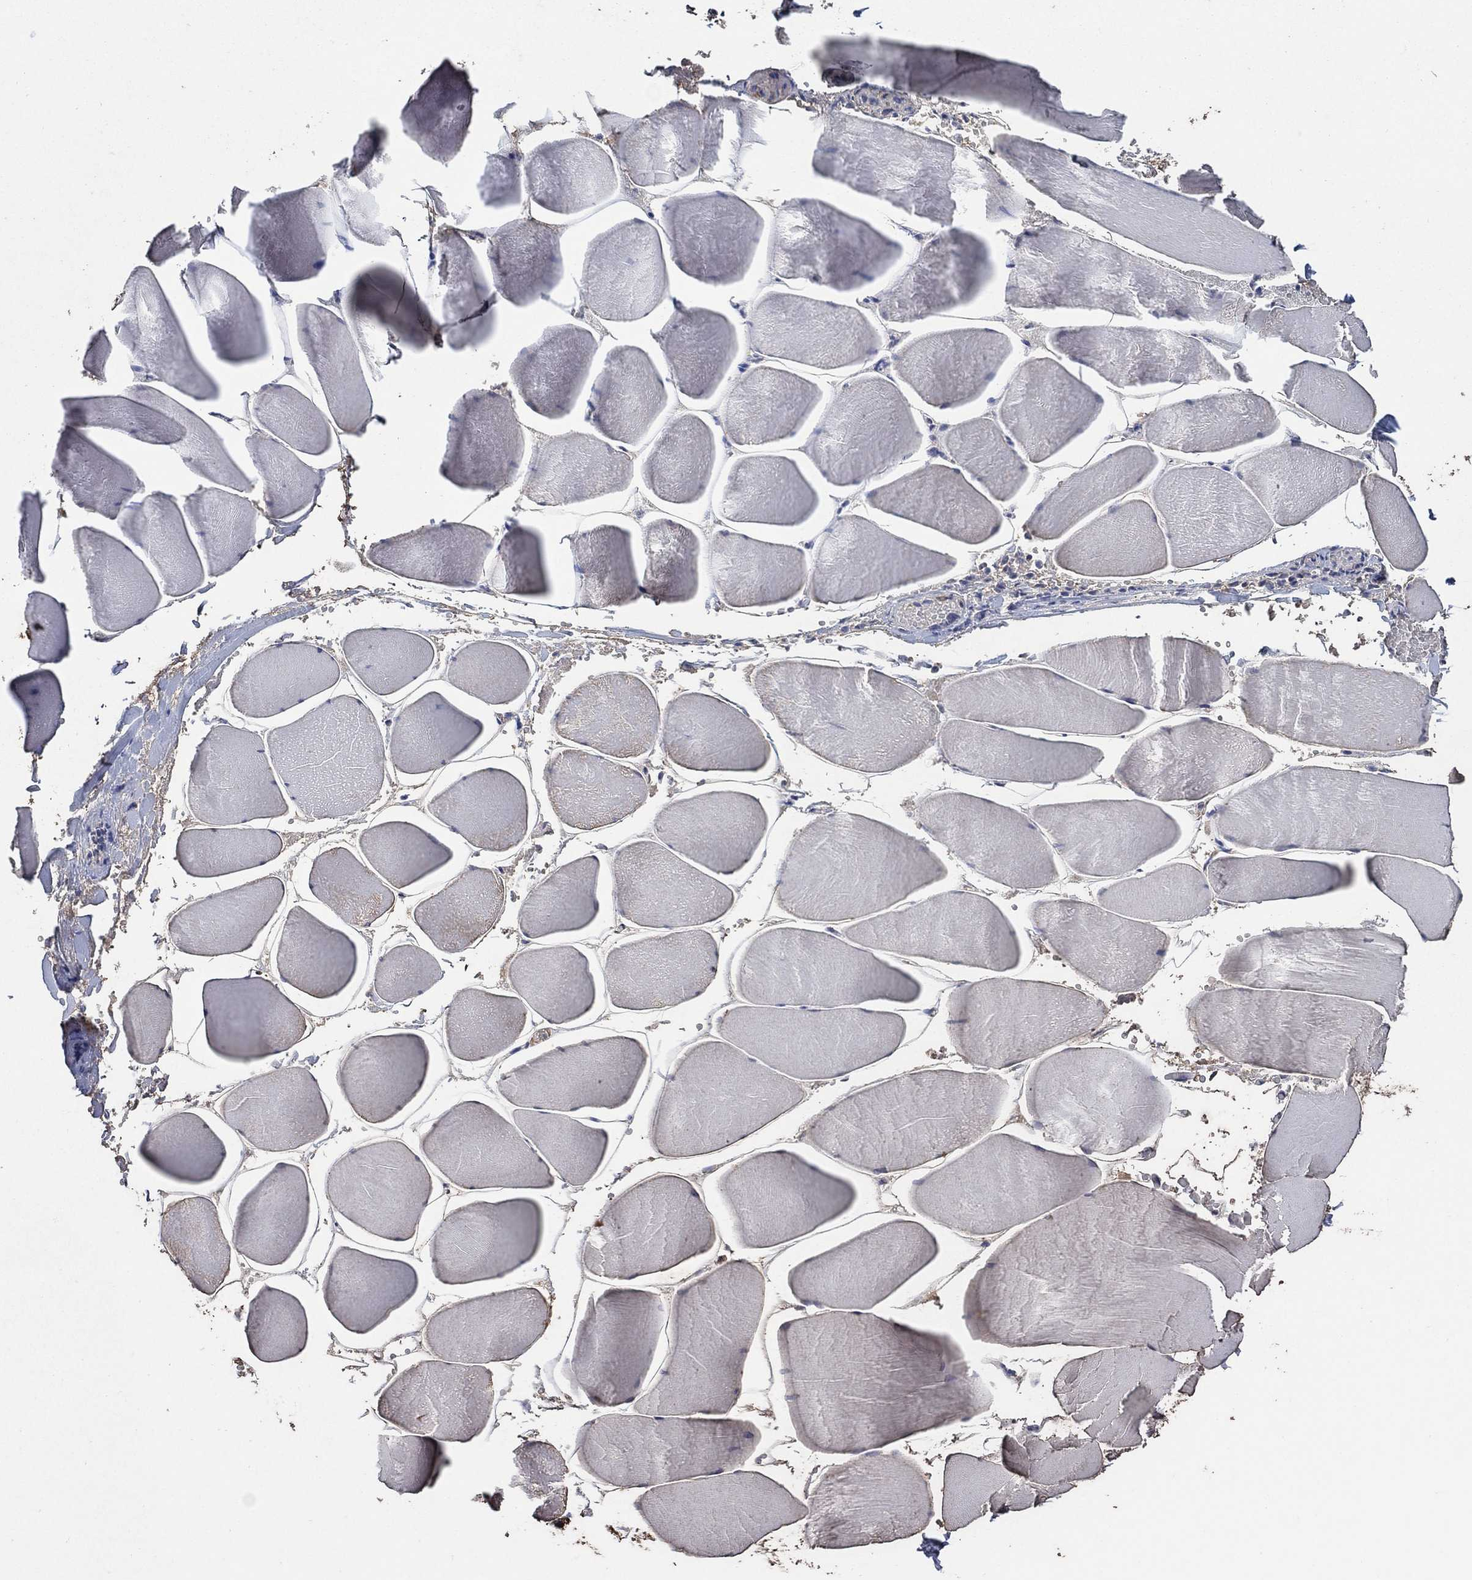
{"staining": {"intensity": "weak", "quantity": "25%-75%", "location": "cytoplasmic/membranous"}, "tissue": "skeletal muscle", "cell_type": "Myocytes", "image_type": "normal", "snomed": [{"axis": "morphology", "description": "Normal tissue, NOS"}, {"axis": "morphology", "description": "Malignant melanoma, Metastatic site"}, {"axis": "topography", "description": "Skeletal muscle"}], "caption": "A micrograph of human skeletal muscle stained for a protein displays weak cytoplasmic/membranous brown staining in myocytes. The protein of interest is shown in brown color, while the nuclei are stained blue.", "gene": "MRPS24", "patient": {"sex": "male", "age": 50}}